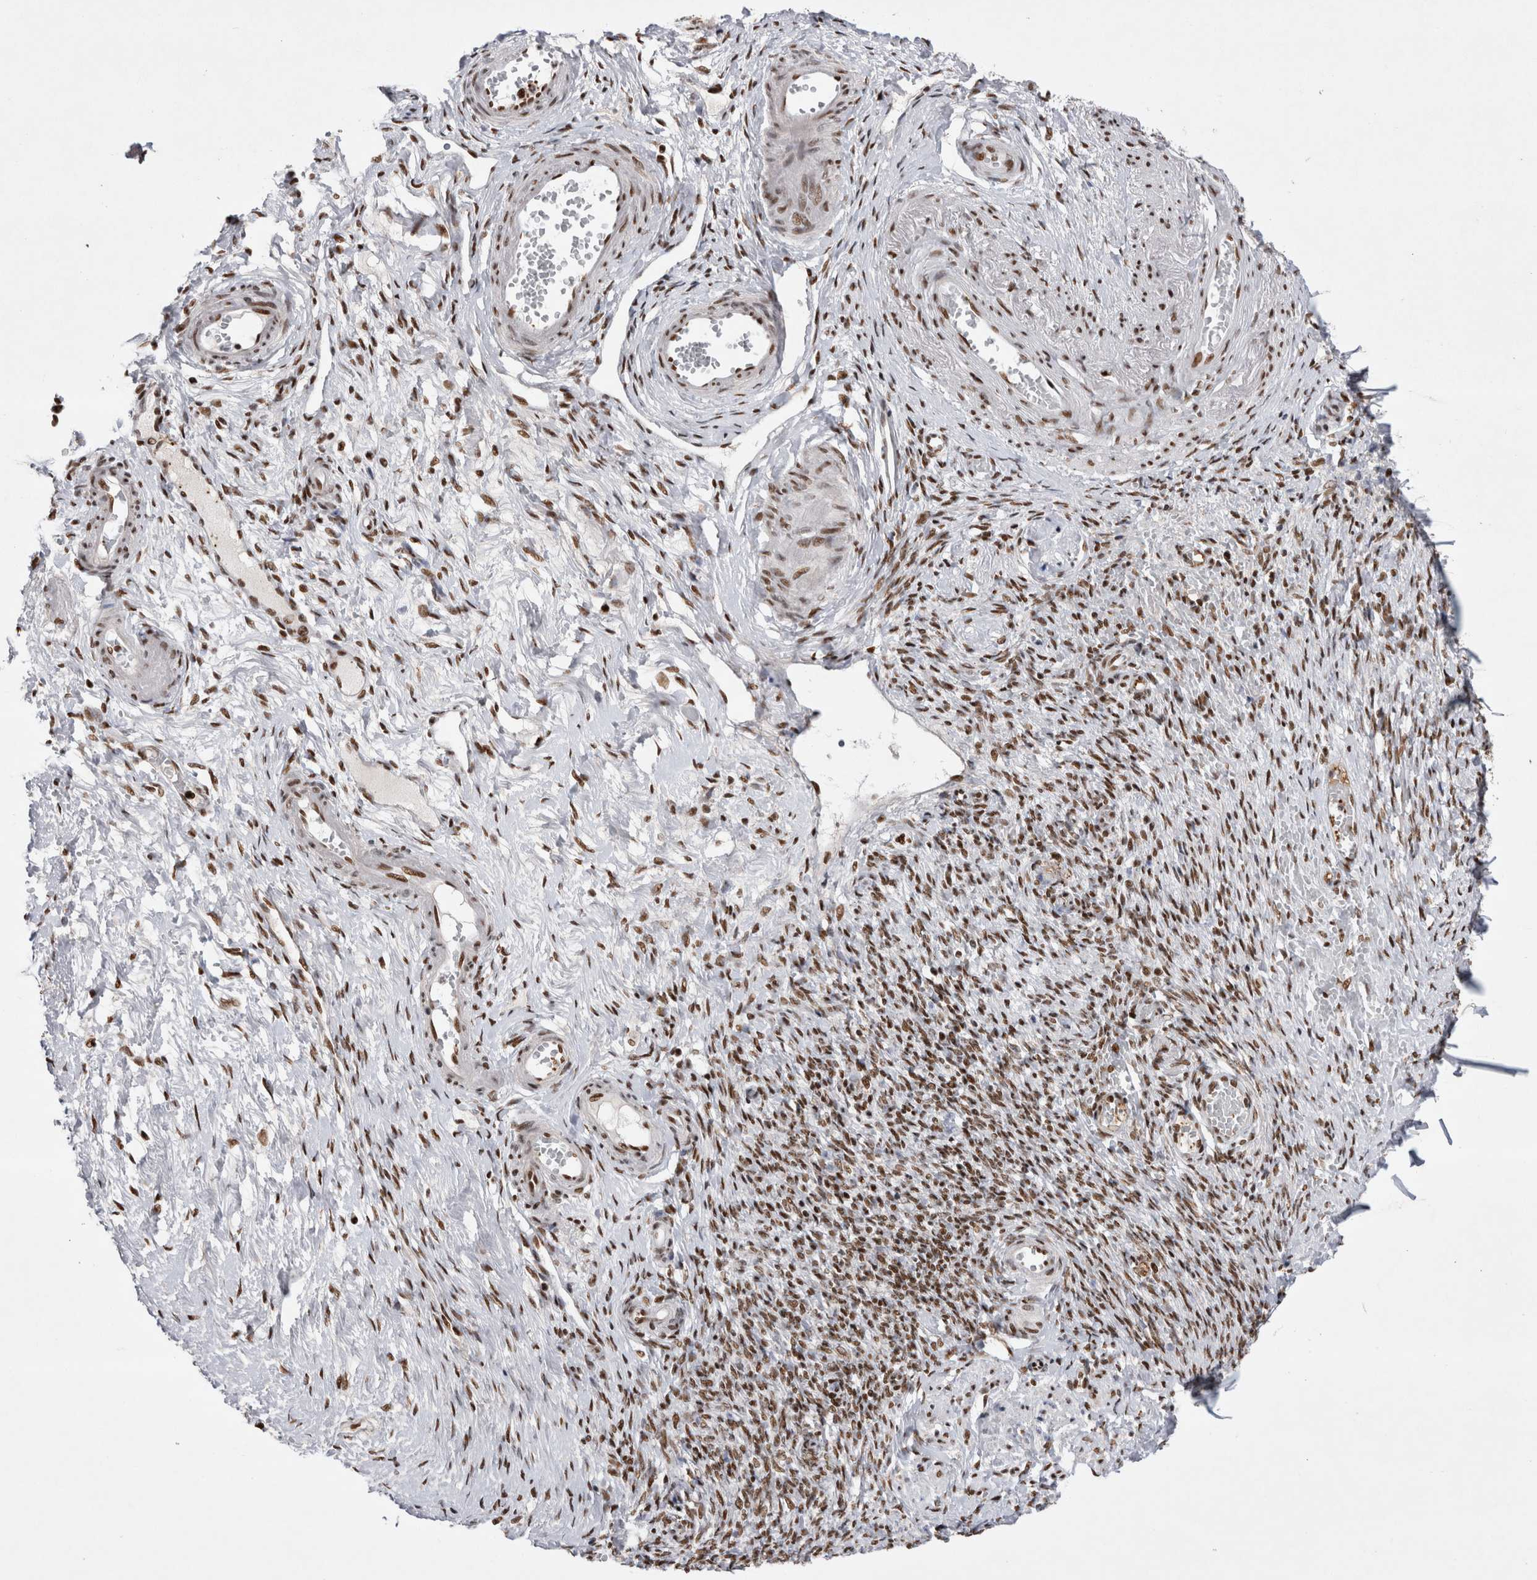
{"staining": {"intensity": "moderate", "quantity": ">75%", "location": "nuclear"}, "tissue": "adipose tissue", "cell_type": "Adipocytes", "image_type": "normal", "snomed": [{"axis": "morphology", "description": "Normal tissue, NOS"}, {"axis": "topography", "description": "Vascular tissue"}, {"axis": "topography", "description": "Fallopian tube"}, {"axis": "topography", "description": "Ovary"}], "caption": "The immunohistochemical stain labels moderate nuclear positivity in adipocytes of normal adipose tissue.", "gene": "EYA2", "patient": {"sex": "female", "age": 67}}